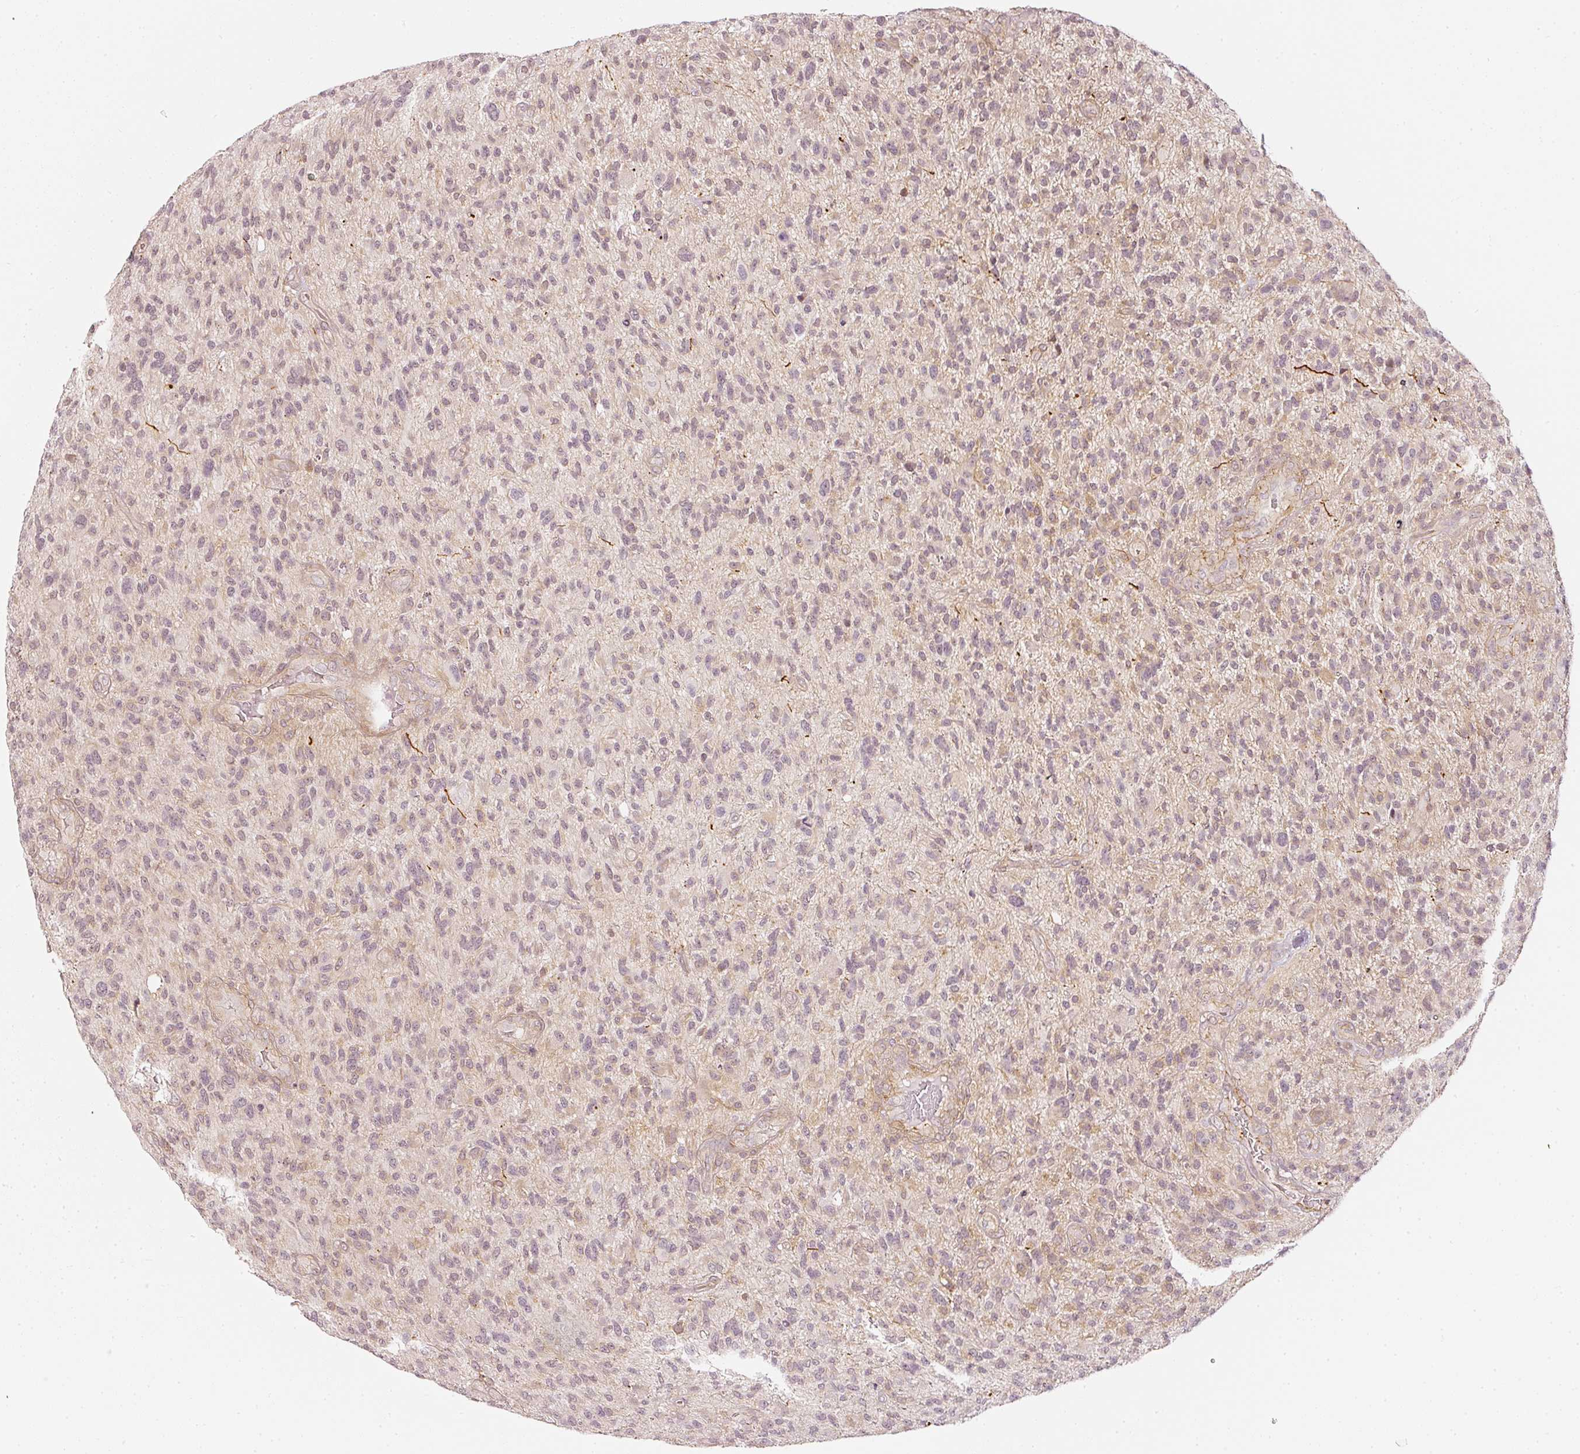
{"staining": {"intensity": "negative", "quantity": "none", "location": "none"}, "tissue": "glioma", "cell_type": "Tumor cells", "image_type": "cancer", "snomed": [{"axis": "morphology", "description": "Glioma, malignant, High grade"}, {"axis": "topography", "description": "Brain"}], "caption": "Protein analysis of malignant glioma (high-grade) displays no significant positivity in tumor cells.", "gene": "DRD2", "patient": {"sex": "male", "age": 47}}